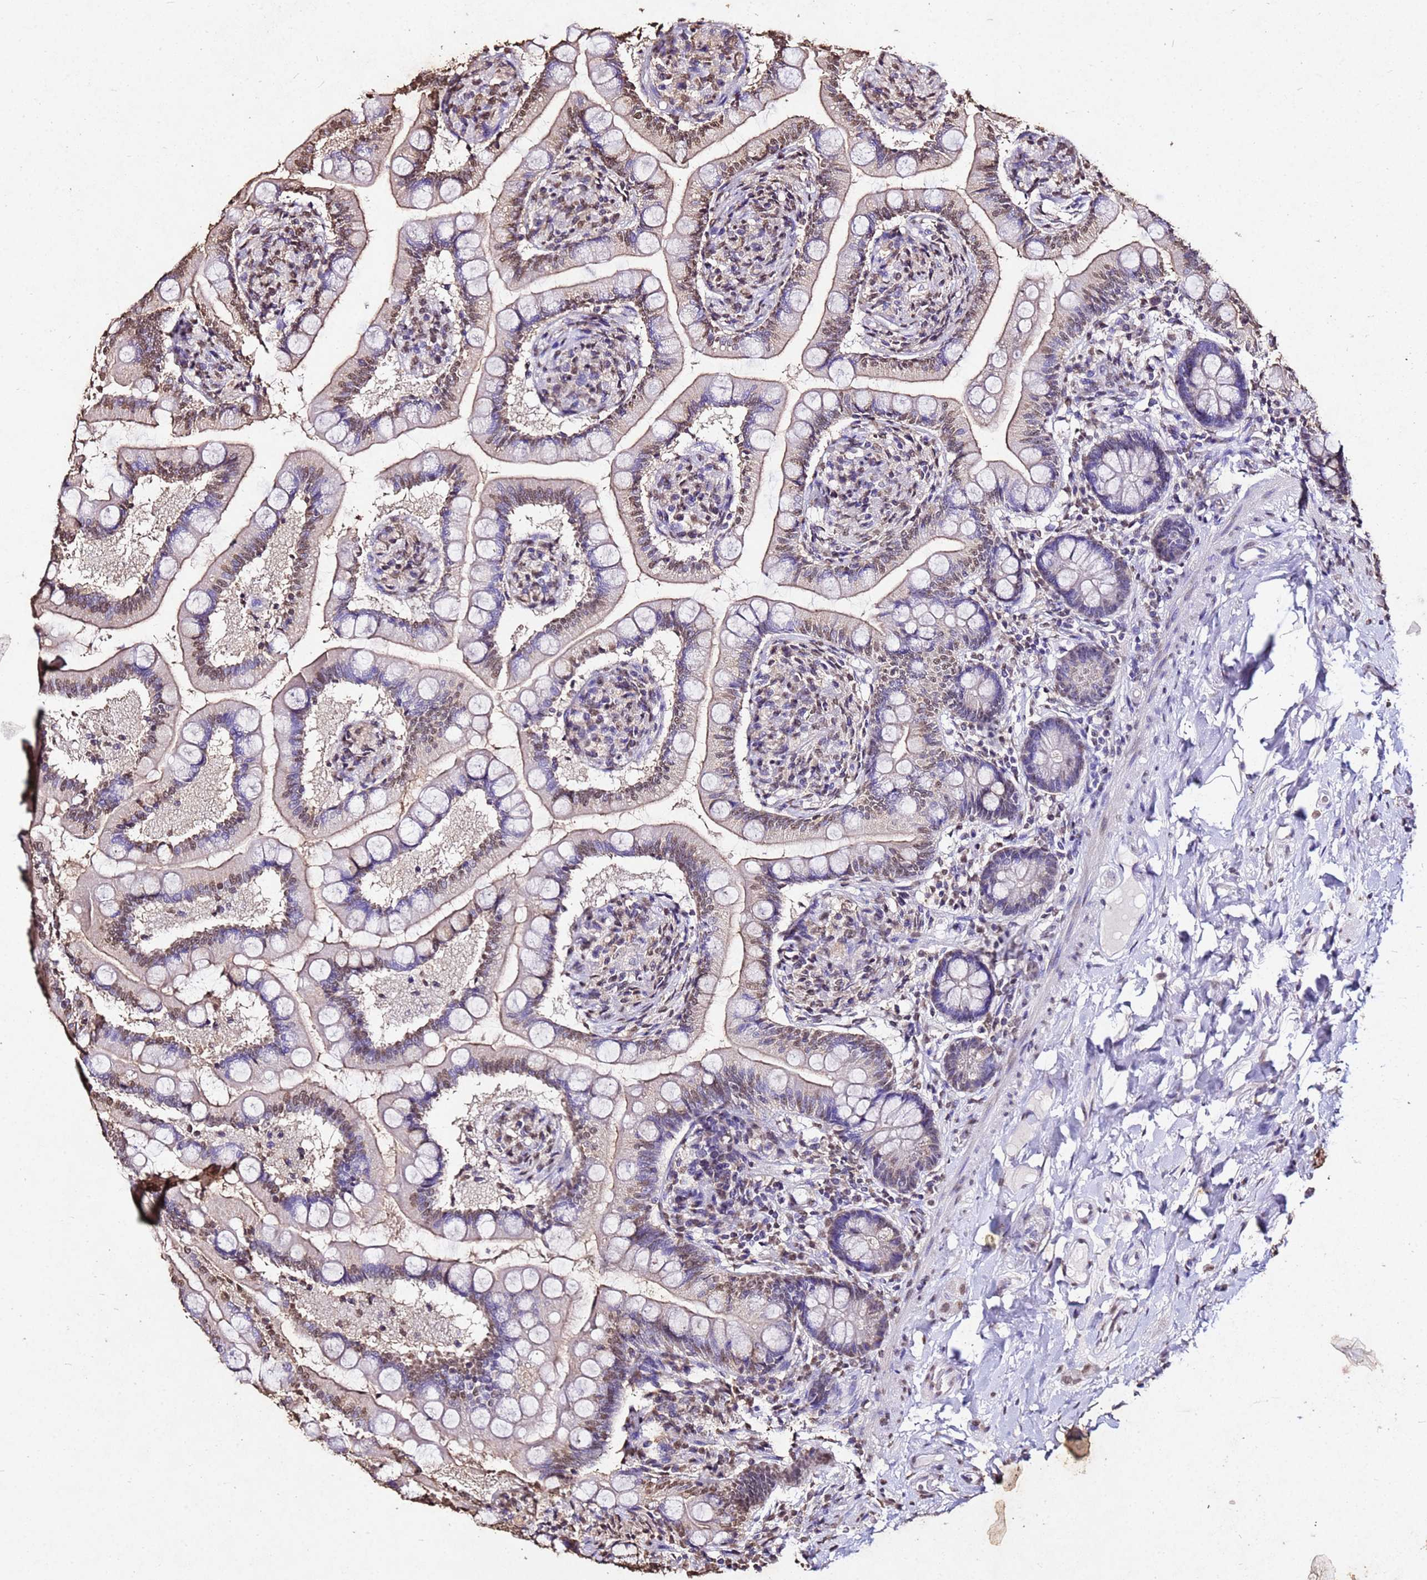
{"staining": {"intensity": "moderate", "quantity": "25%-75%", "location": "nuclear"}, "tissue": "small intestine", "cell_type": "Glandular cells", "image_type": "normal", "snomed": [{"axis": "morphology", "description": "Normal tissue, NOS"}, {"axis": "topography", "description": "Small intestine"}], "caption": "Glandular cells demonstrate moderate nuclear staining in approximately 25%-75% of cells in normal small intestine.", "gene": "MYOCD", "patient": {"sex": "female", "age": 64}}